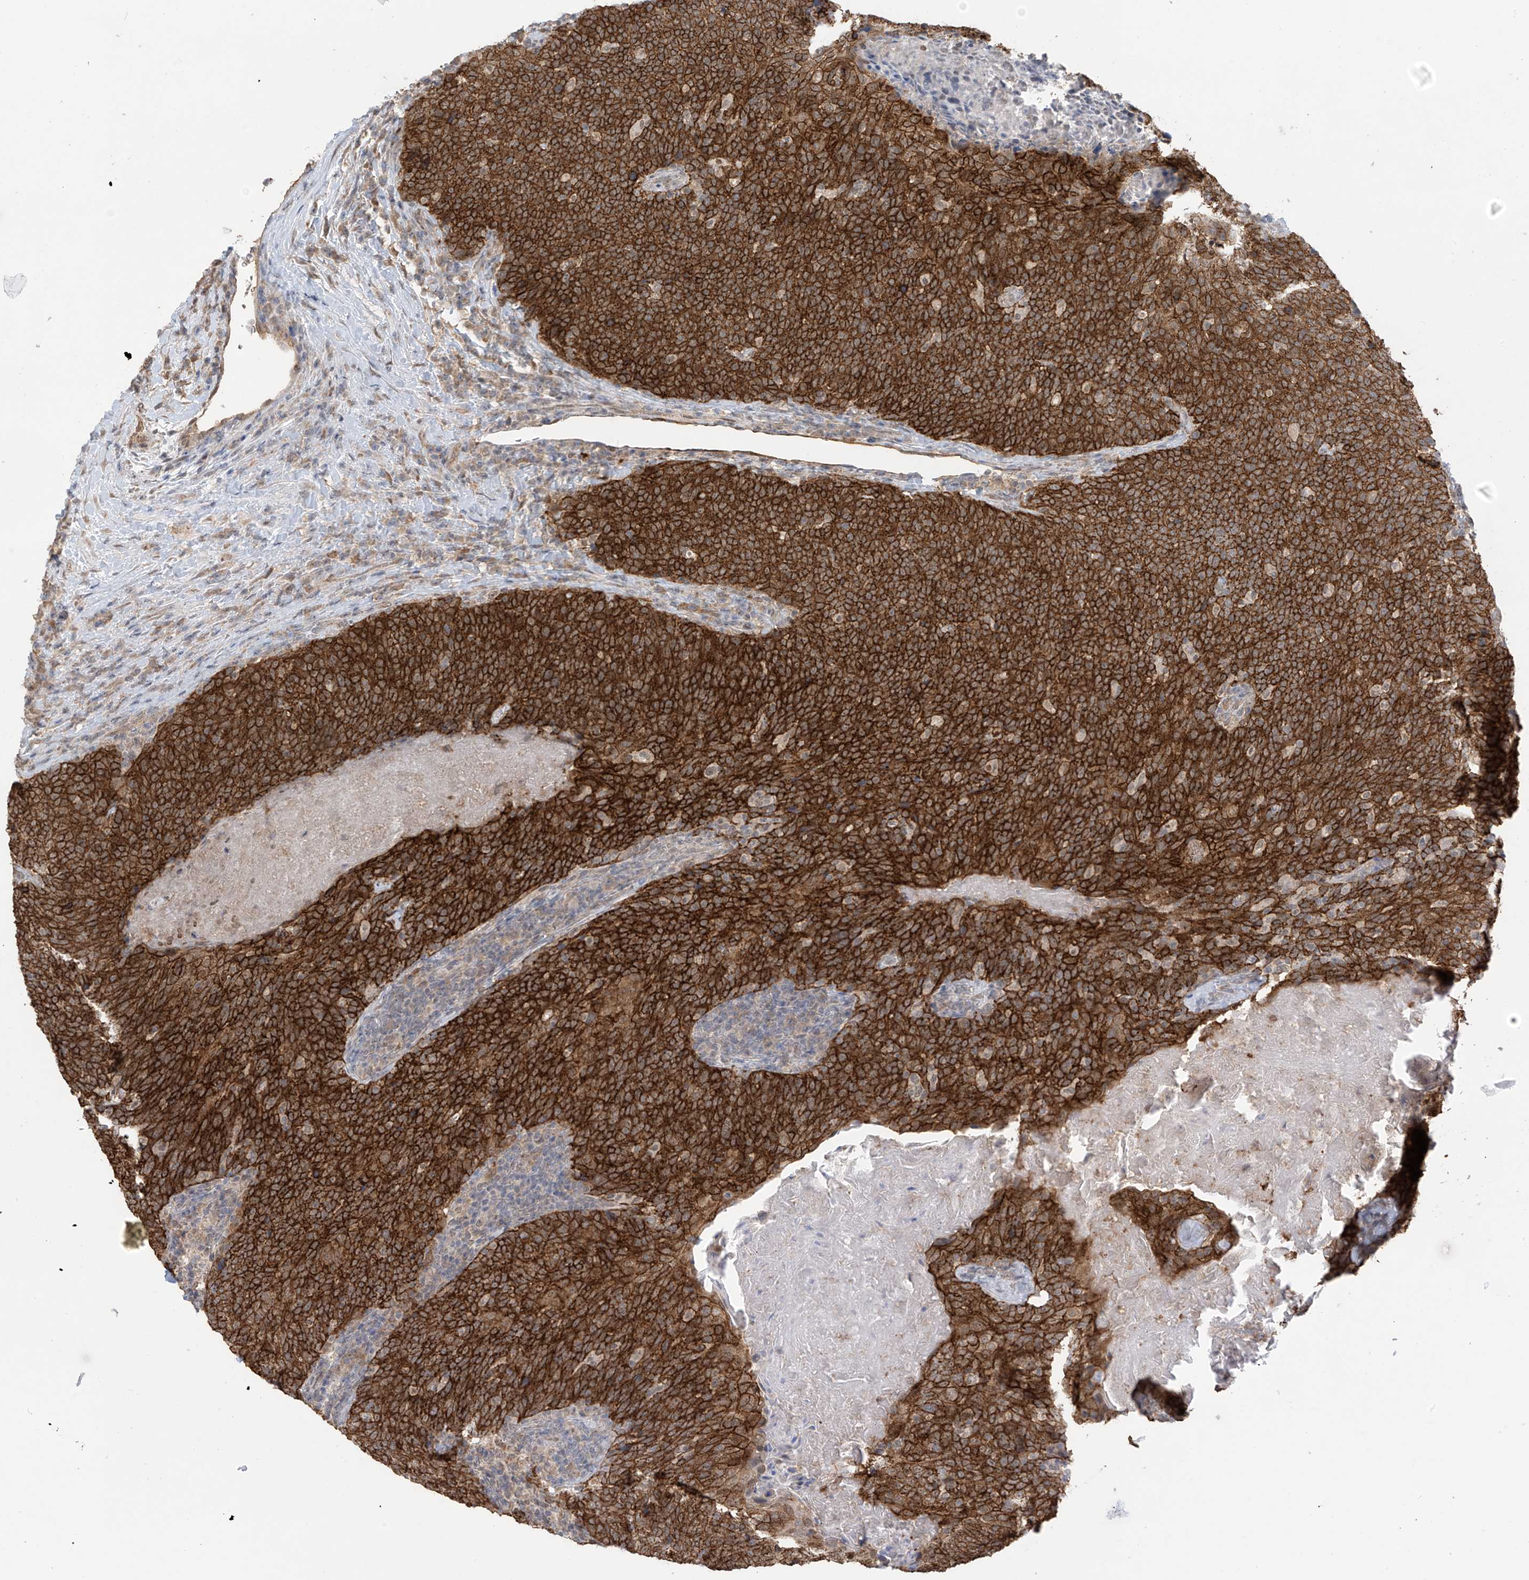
{"staining": {"intensity": "strong", "quantity": ">75%", "location": "cytoplasmic/membranous"}, "tissue": "head and neck cancer", "cell_type": "Tumor cells", "image_type": "cancer", "snomed": [{"axis": "morphology", "description": "Squamous cell carcinoma, NOS"}, {"axis": "morphology", "description": "Squamous cell carcinoma, metastatic, NOS"}, {"axis": "topography", "description": "Lymph node"}, {"axis": "topography", "description": "Head-Neck"}], "caption": "A photomicrograph of squamous cell carcinoma (head and neck) stained for a protein displays strong cytoplasmic/membranous brown staining in tumor cells.", "gene": "KIAA1522", "patient": {"sex": "male", "age": 62}}